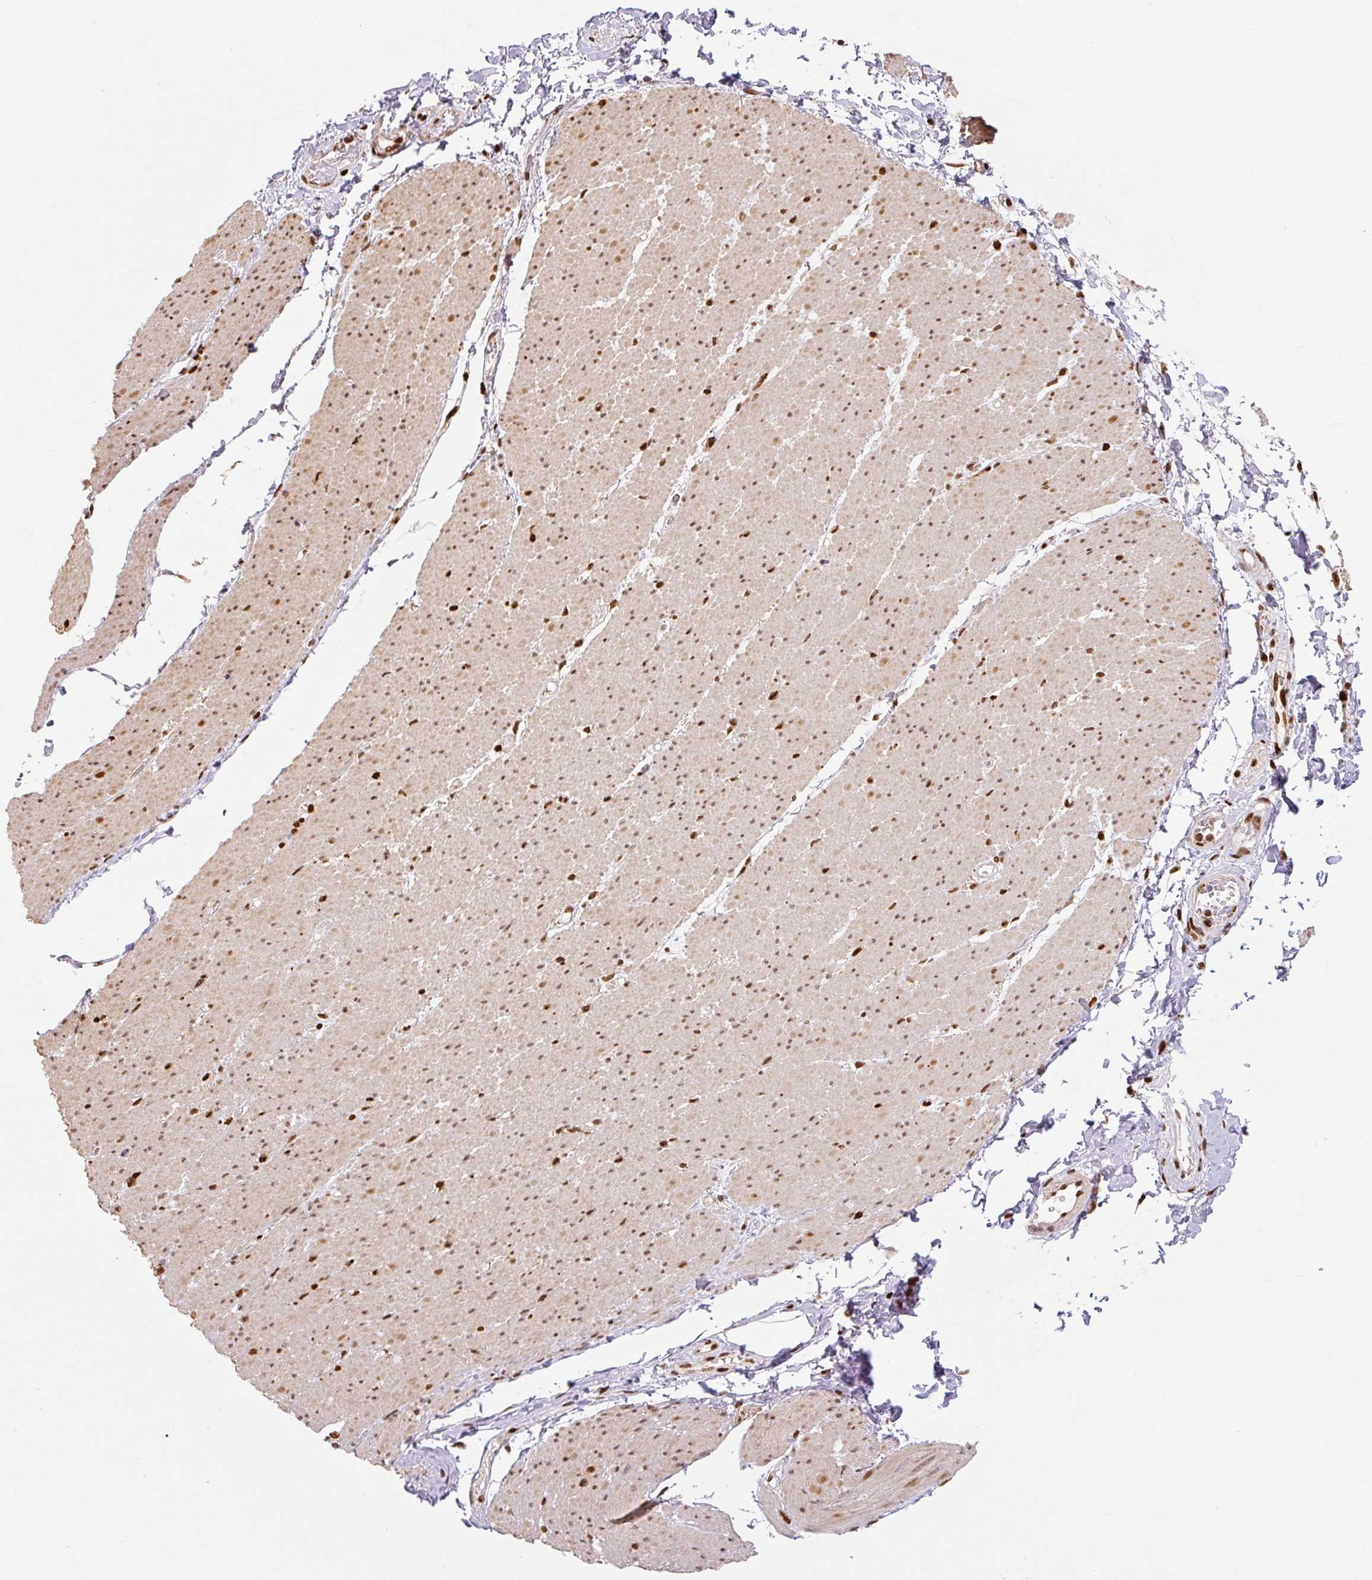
{"staining": {"intensity": "strong", "quantity": "25%-75%", "location": "nuclear"}, "tissue": "smooth muscle", "cell_type": "Smooth muscle cells", "image_type": "normal", "snomed": [{"axis": "morphology", "description": "Normal tissue, NOS"}, {"axis": "topography", "description": "Smooth muscle"}, {"axis": "topography", "description": "Rectum"}], "caption": "Protein expression analysis of normal human smooth muscle reveals strong nuclear positivity in about 25%-75% of smooth muscle cells.", "gene": "PYDC2", "patient": {"sex": "male", "age": 53}}